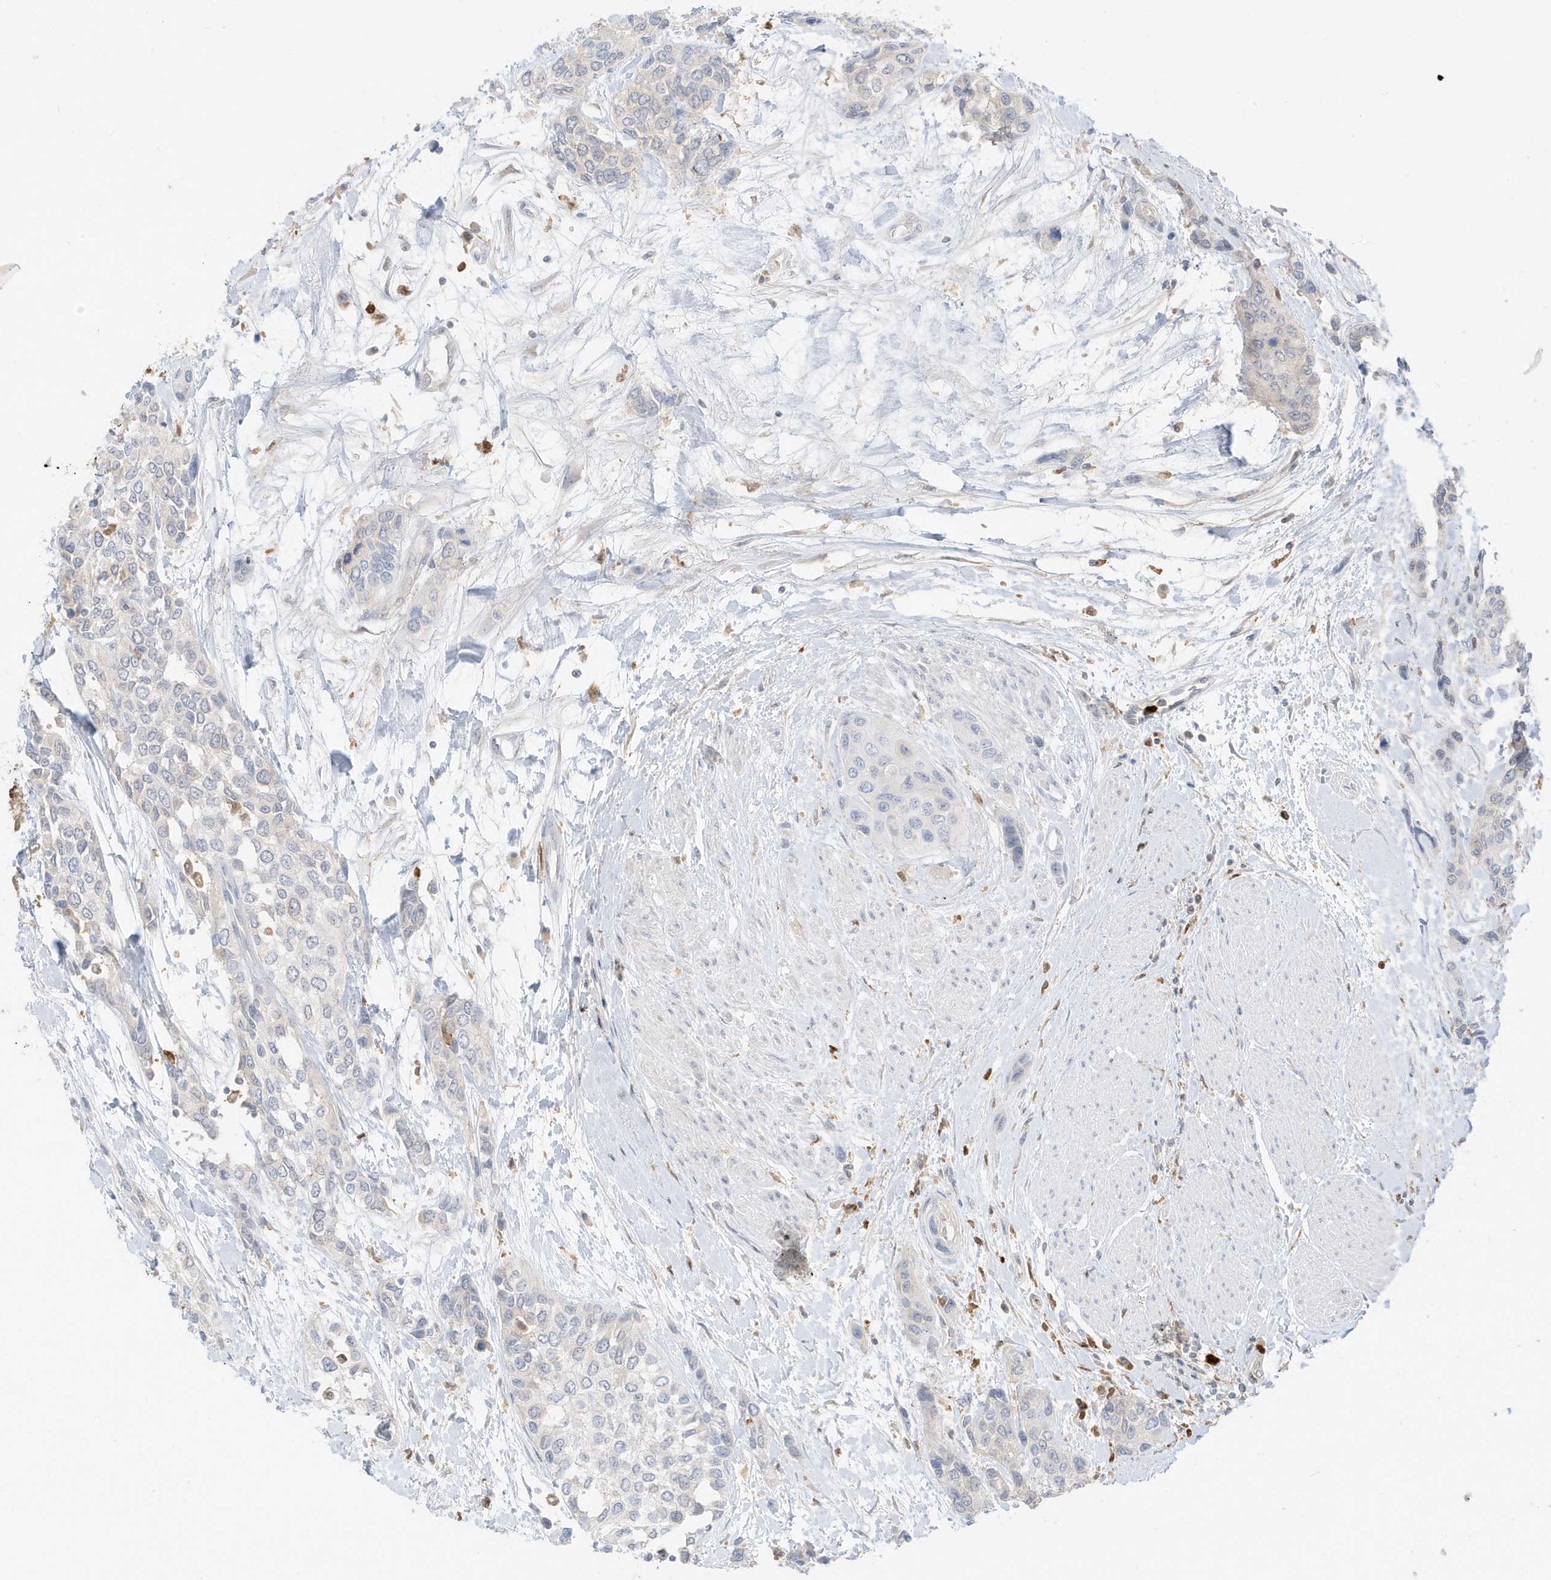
{"staining": {"intensity": "negative", "quantity": "none", "location": "none"}, "tissue": "urothelial cancer", "cell_type": "Tumor cells", "image_type": "cancer", "snomed": [{"axis": "morphology", "description": "Normal tissue, NOS"}, {"axis": "morphology", "description": "Urothelial carcinoma, High grade"}, {"axis": "topography", "description": "Vascular tissue"}, {"axis": "topography", "description": "Urinary bladder"}], "caption": "High power microscopy micrograph of an IHC photomicrograph of urothelial carcinoma (high-grade), revealing no significant expression in tumor cells. (Stains: DAB (3,3'-diaminobenzidine) IHC with hematoxylin counter stain, Microscopy: brightfield microscopy at high magnification).", "gene": "GCA", "patient": {"sex": "female", "age": 56}}